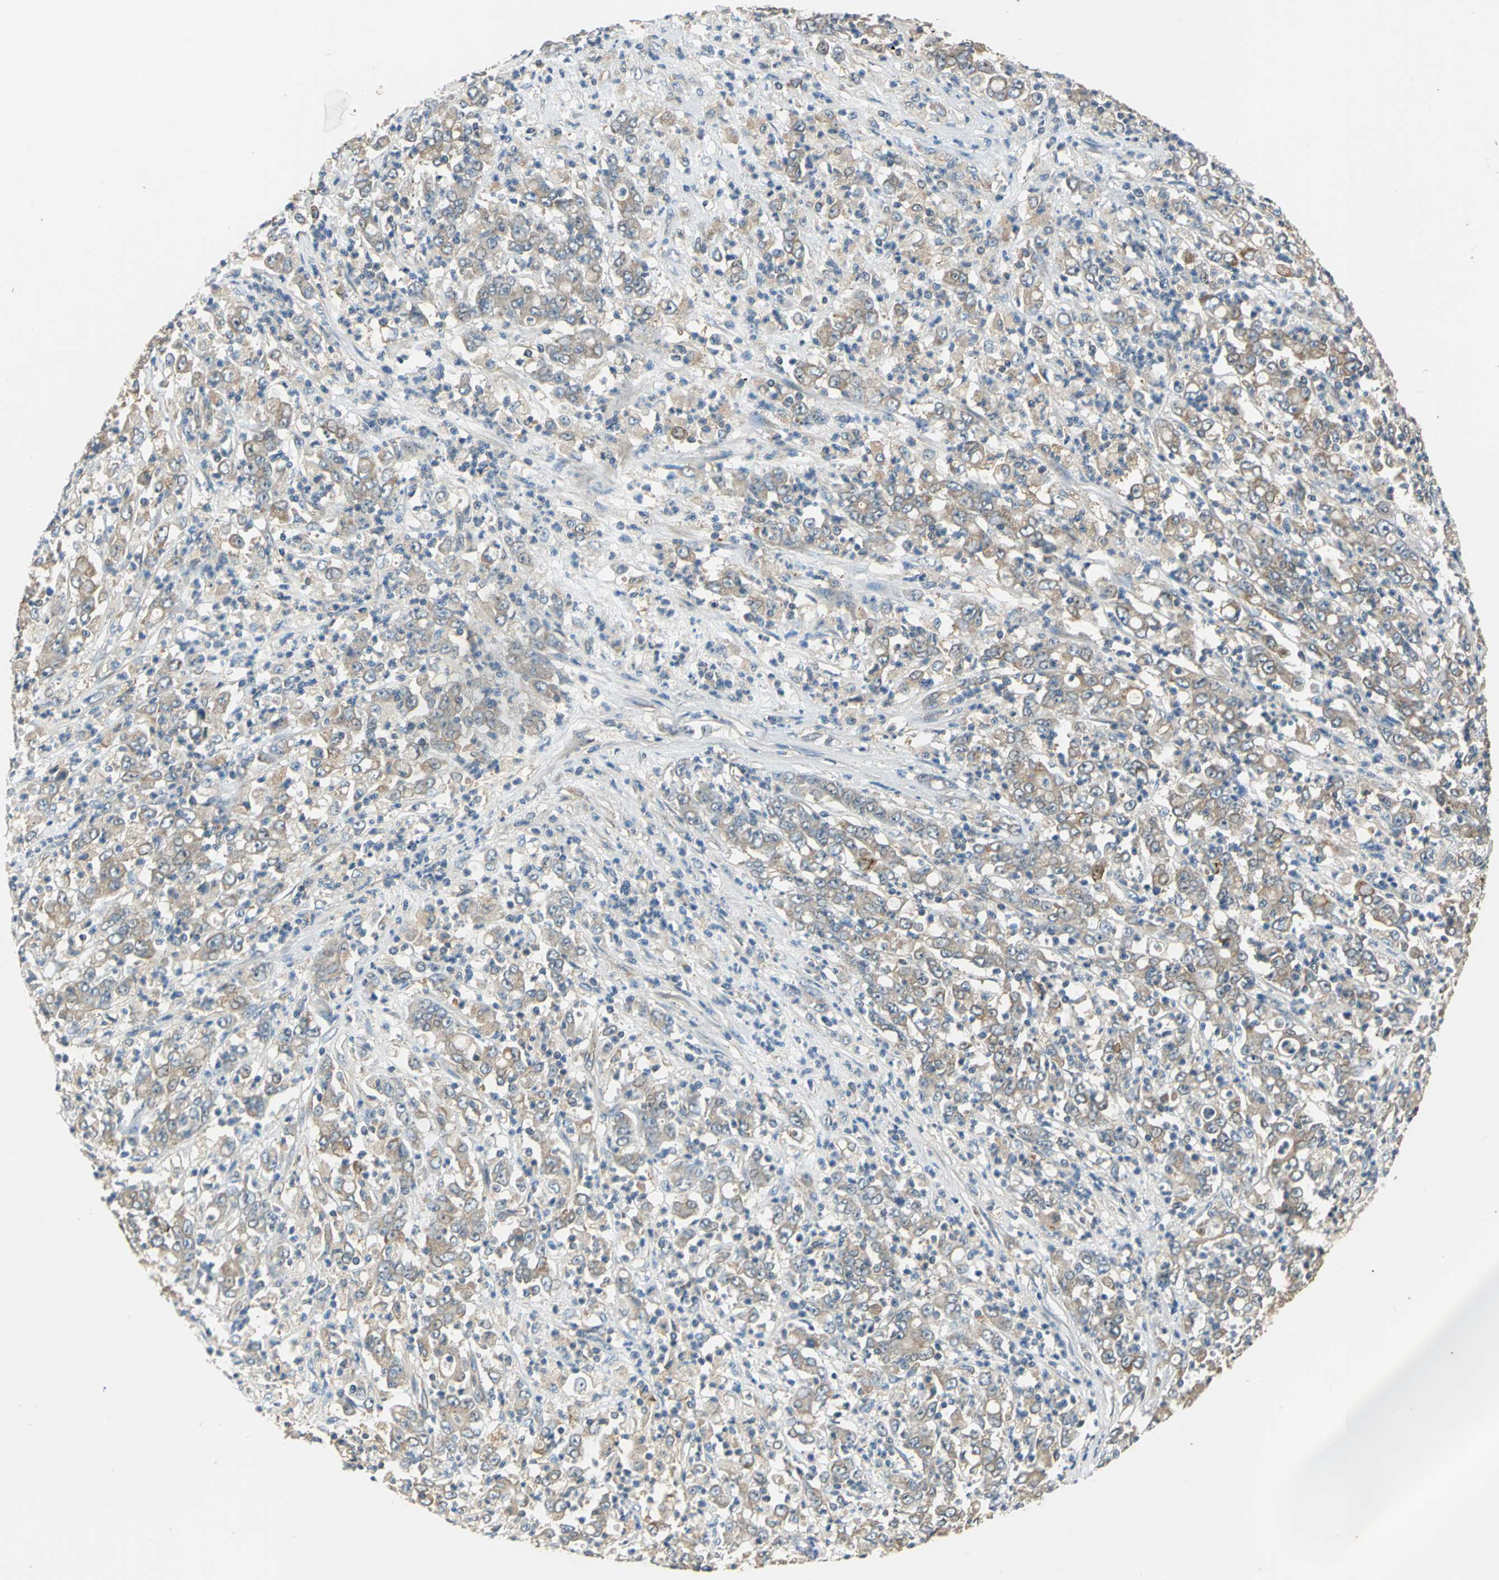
{"staining": {"intensity": "moderate", "quantity": ">75%", "location": "cytoplasmic/membranous"}, "tissue": "stomach cancer", "cell_type": "Tumor cells", "image_type": "cancer", "snomed": [{"axis": "morphology", "description": "Adenocarcinoma, NOS"}, {"axis": "topography", "description": "Stomach, lower"}], "caption": "High-power microscopy captured an immunohistochemistry (IHC) histopathology image of stomach cancer, revealing moderate cytoplasmic/membranous positivity in about >75% of tumor cells.", "gene": "EMCN", "patient": {"sex": "female", "age": 71}}